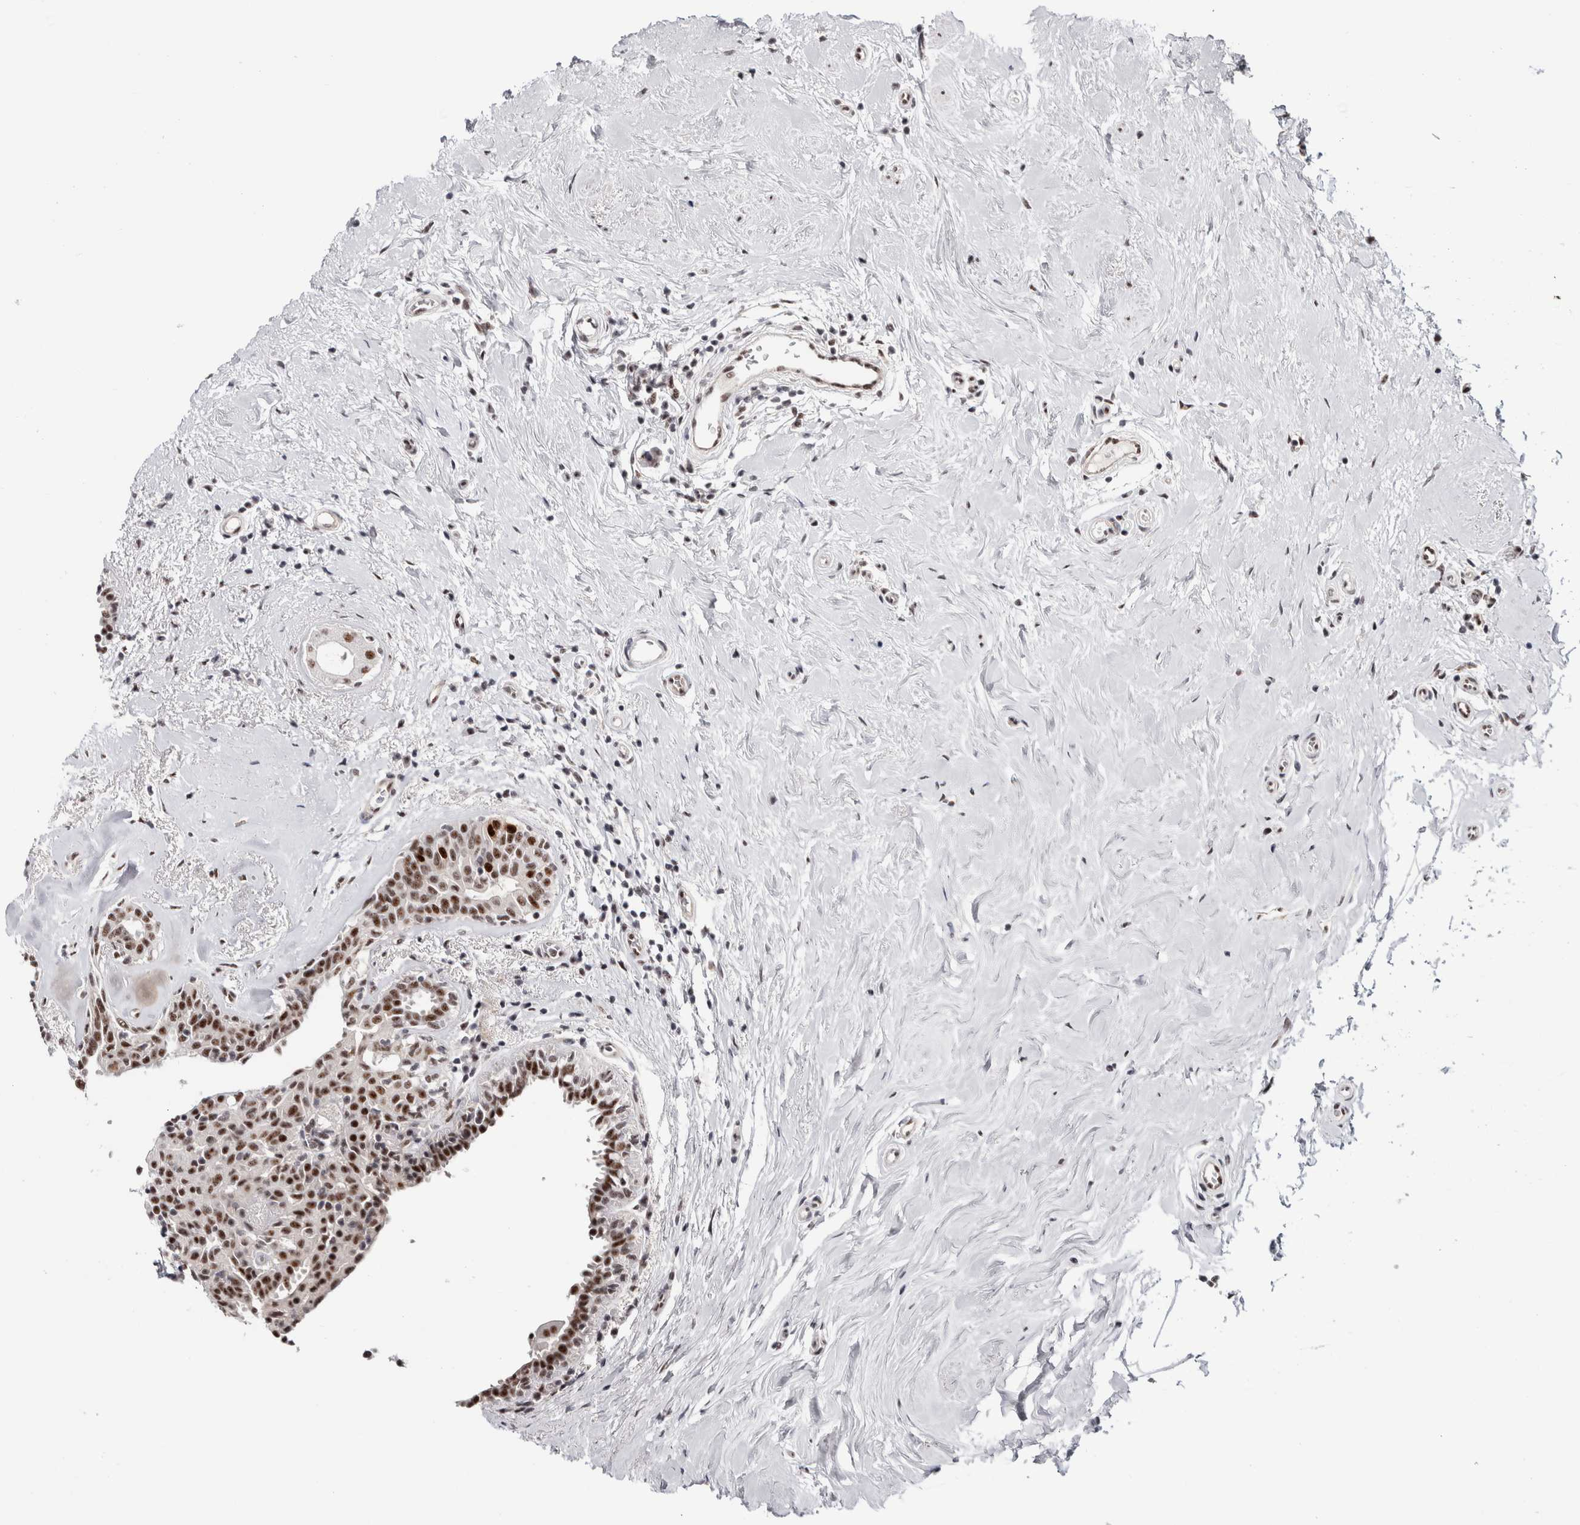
{"staining": {"intensity": "strong", "quantity": ">75%", "location": "nuclear"}, "tissue": "breast cancer", "cell_type": "Tumor cells", "image_type": "cancer", "snomed": [{"axis": "morphology", "description": "Duct carcinoma"}, {"axis": "topography", "description": "Breast"}], "caption": "Breast cancer stained with DAB immunohistochemistry (IHC) reveals high levels of strong nuclear expression in about >75% of tumor cells.", "gene": "MKNK1", "patient": {"sex": "female", "age": 55}}